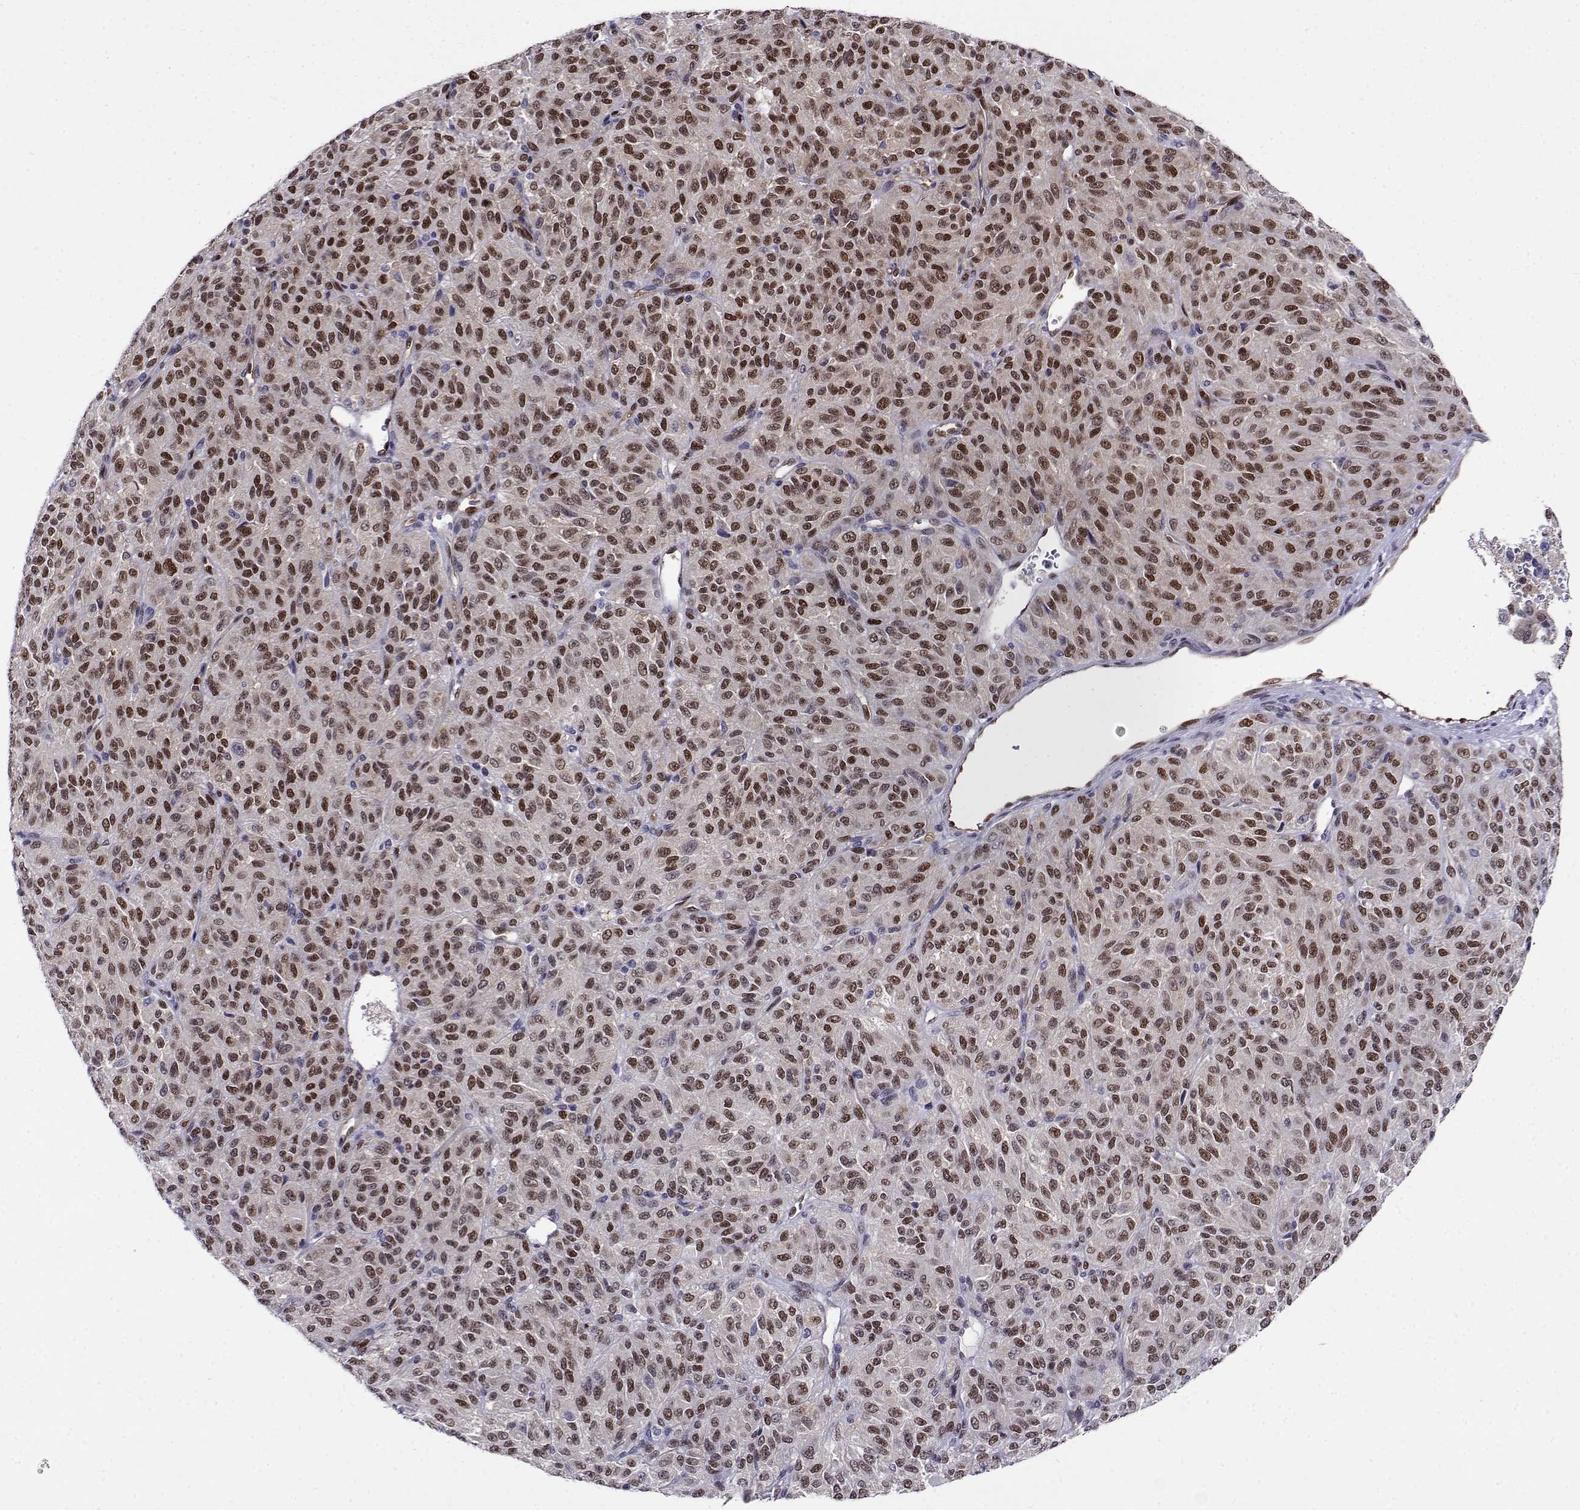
{"staining": {"intensity": "moderate", "quantity": ">75%", "location": "nuclear"}, "tissue": "melanoma", "cell_type": "Tumor cells", "image_type": "cancer", "snomed": [{"axis": "morphology", "description": "Malignant melanoma, Metastatic site"}, {"axis": "topography", "description": "Brain"}], "caption": "Melanoma was stained to show a protein in brown. There is medium levels of moderate nuclear staining in approximately >75% of tumor cells.", "gene": "ERF", "patient": {"sex": "female", "age": 56}}